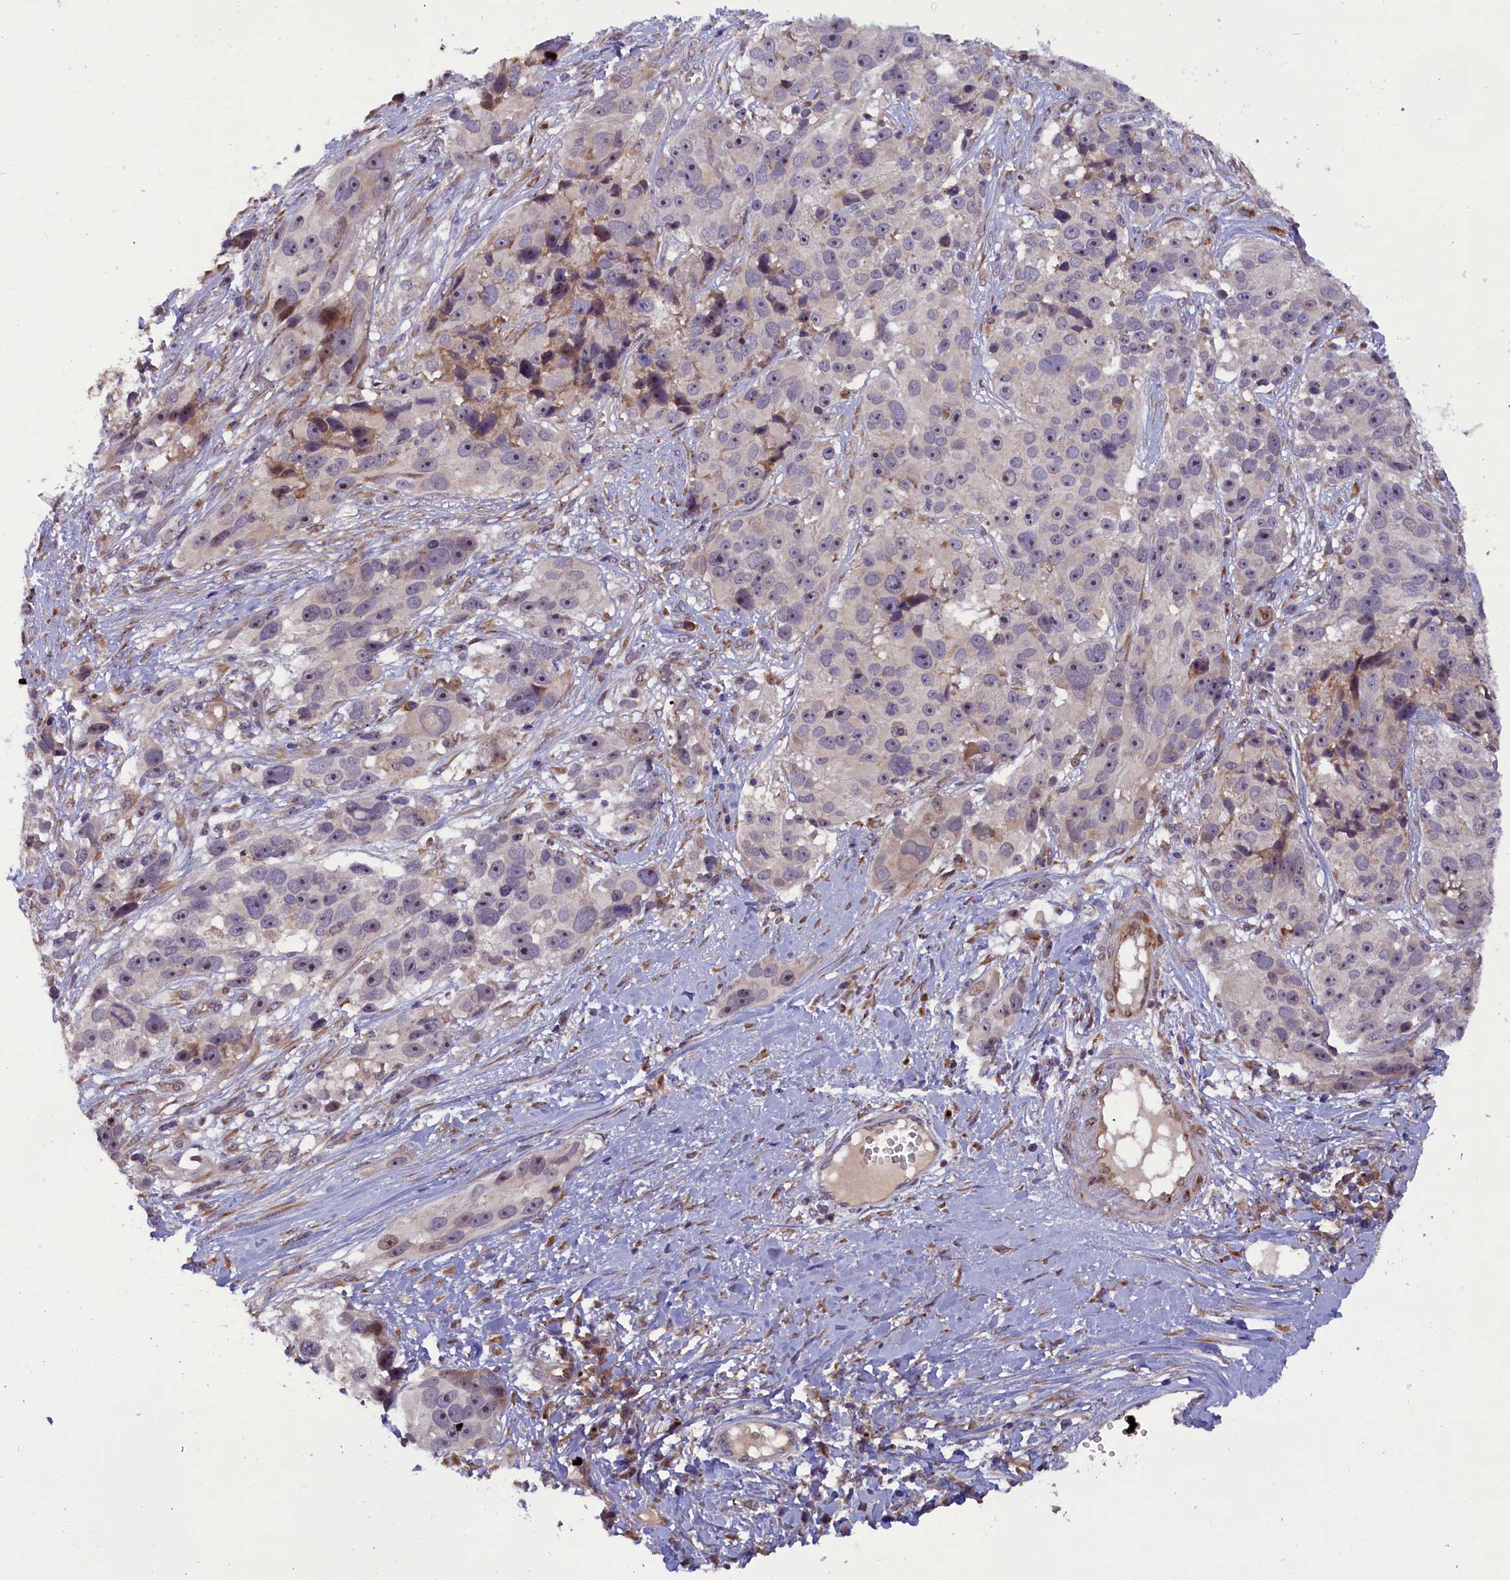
{"staining": {"intensity": "weak", "quantity": "25%-75%", "location": "nuclear"}, "tissue": "melanoma", "cell_type": "Tumor cells", "image_type": "cancer", "snomed": [{"axis": "morphology", "description": "Malignant melanoma, NOS"}, {"axis": "topography", "description": "Skin"}], "caption": "Immunohistochemical staining of melanoma demonstrates low levels of weak nuclear positivity in about 25%-75% of tumor cells.", "gene": "CCDC9B", "patient": {"sex": "male", "age": 84}}